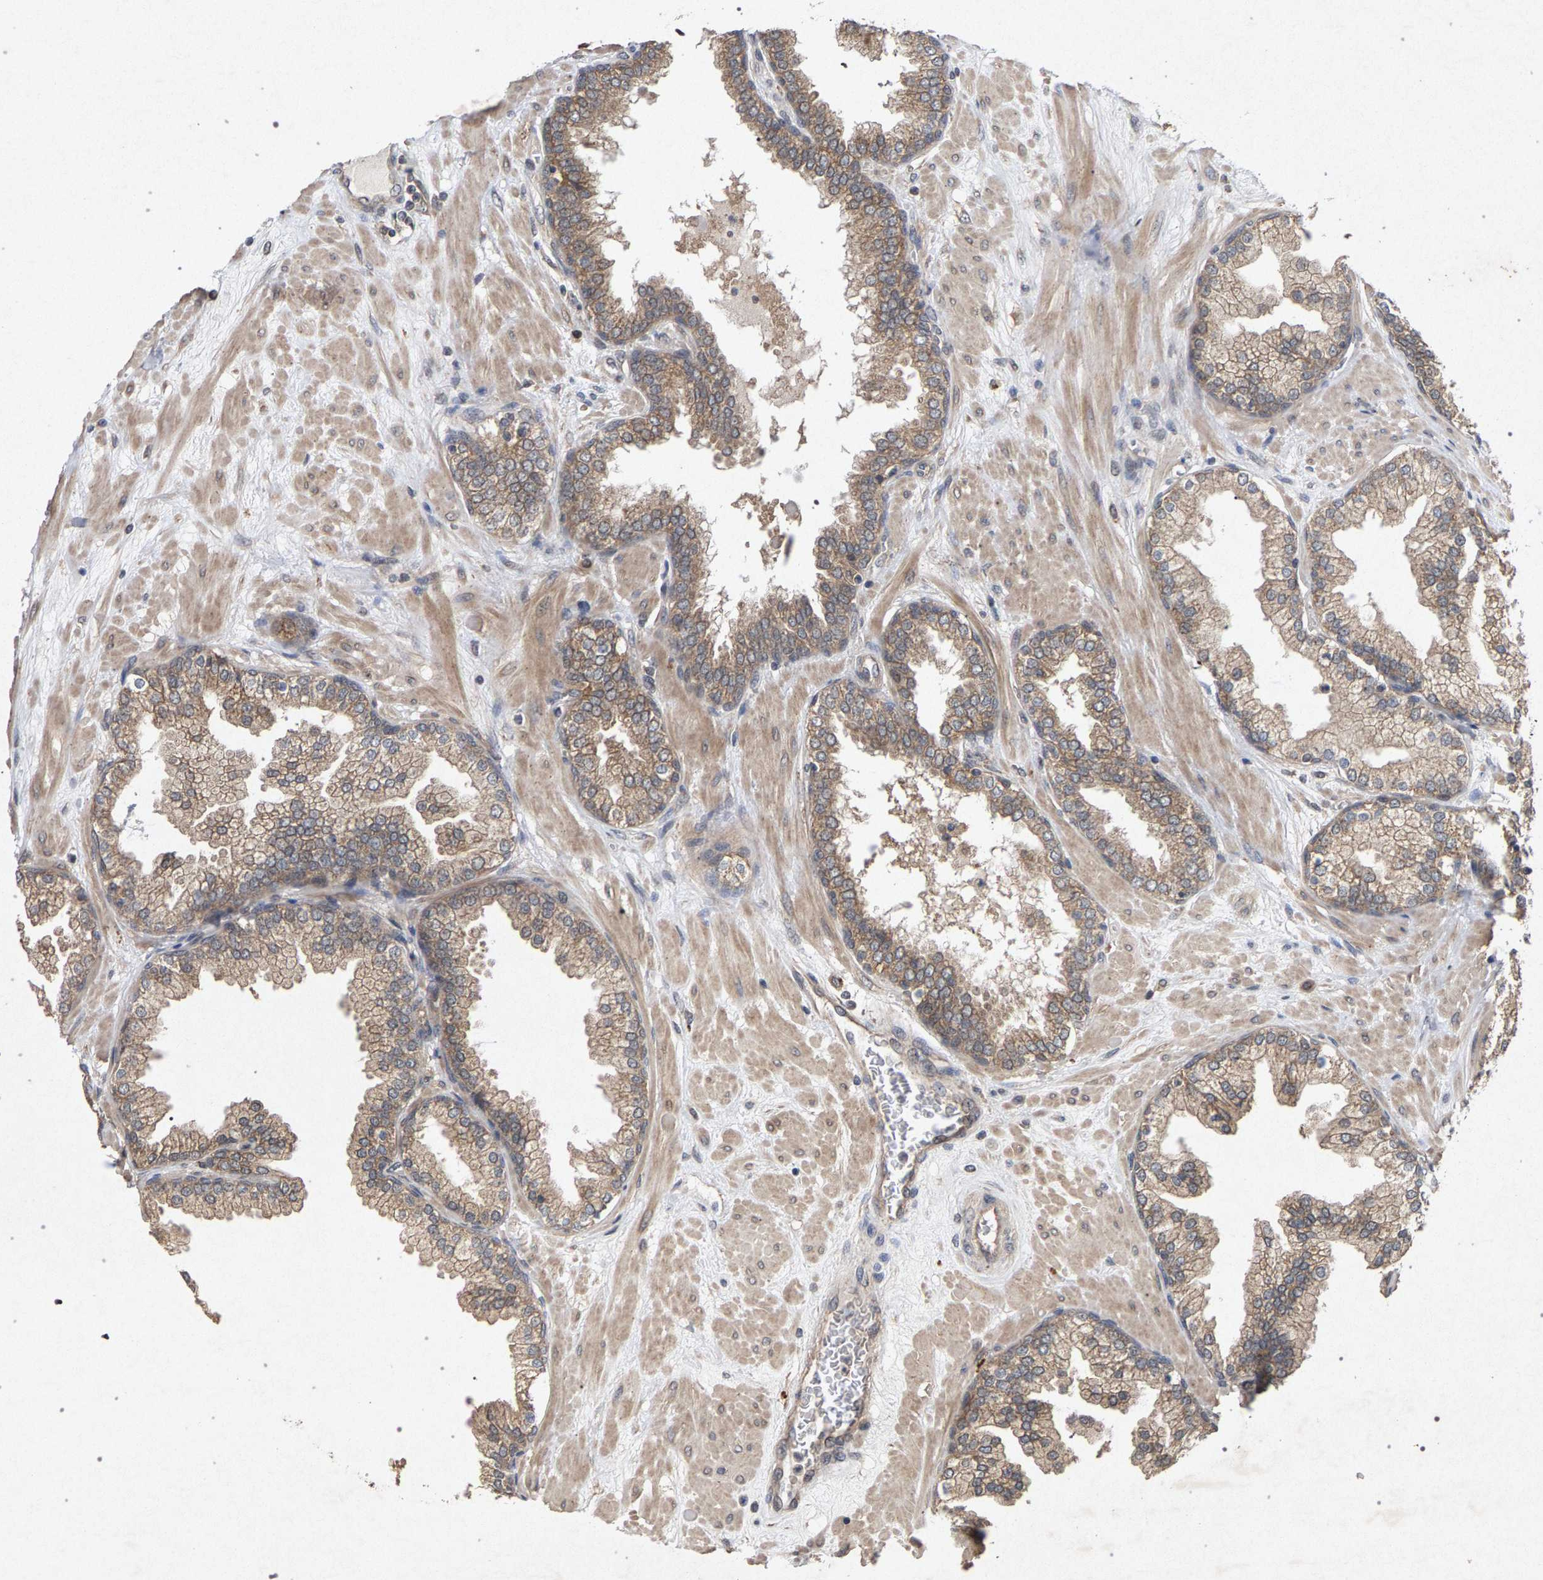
{"staining": {"intensity": "moderate", "quantity": ">75%", "location": "cytoplasmic/membranous"}, "tissue": "prostate", "cell_type": "Glandular cells", "image_type": "normal", "snomed": [{"axis": "morphology", "description": "Normal tissue, NOS"}, {"axis": "topography", "description": "Prostate"}], "caption": "Immunohistochemistry (IHC) (DAB) staining of benign prostate demonstrates moderate cytoplasmic/membranous protein staining in about >75% of glandular cells.", "gene": "SLC4A4", "patient": {"sex": "male", "age": 51}}